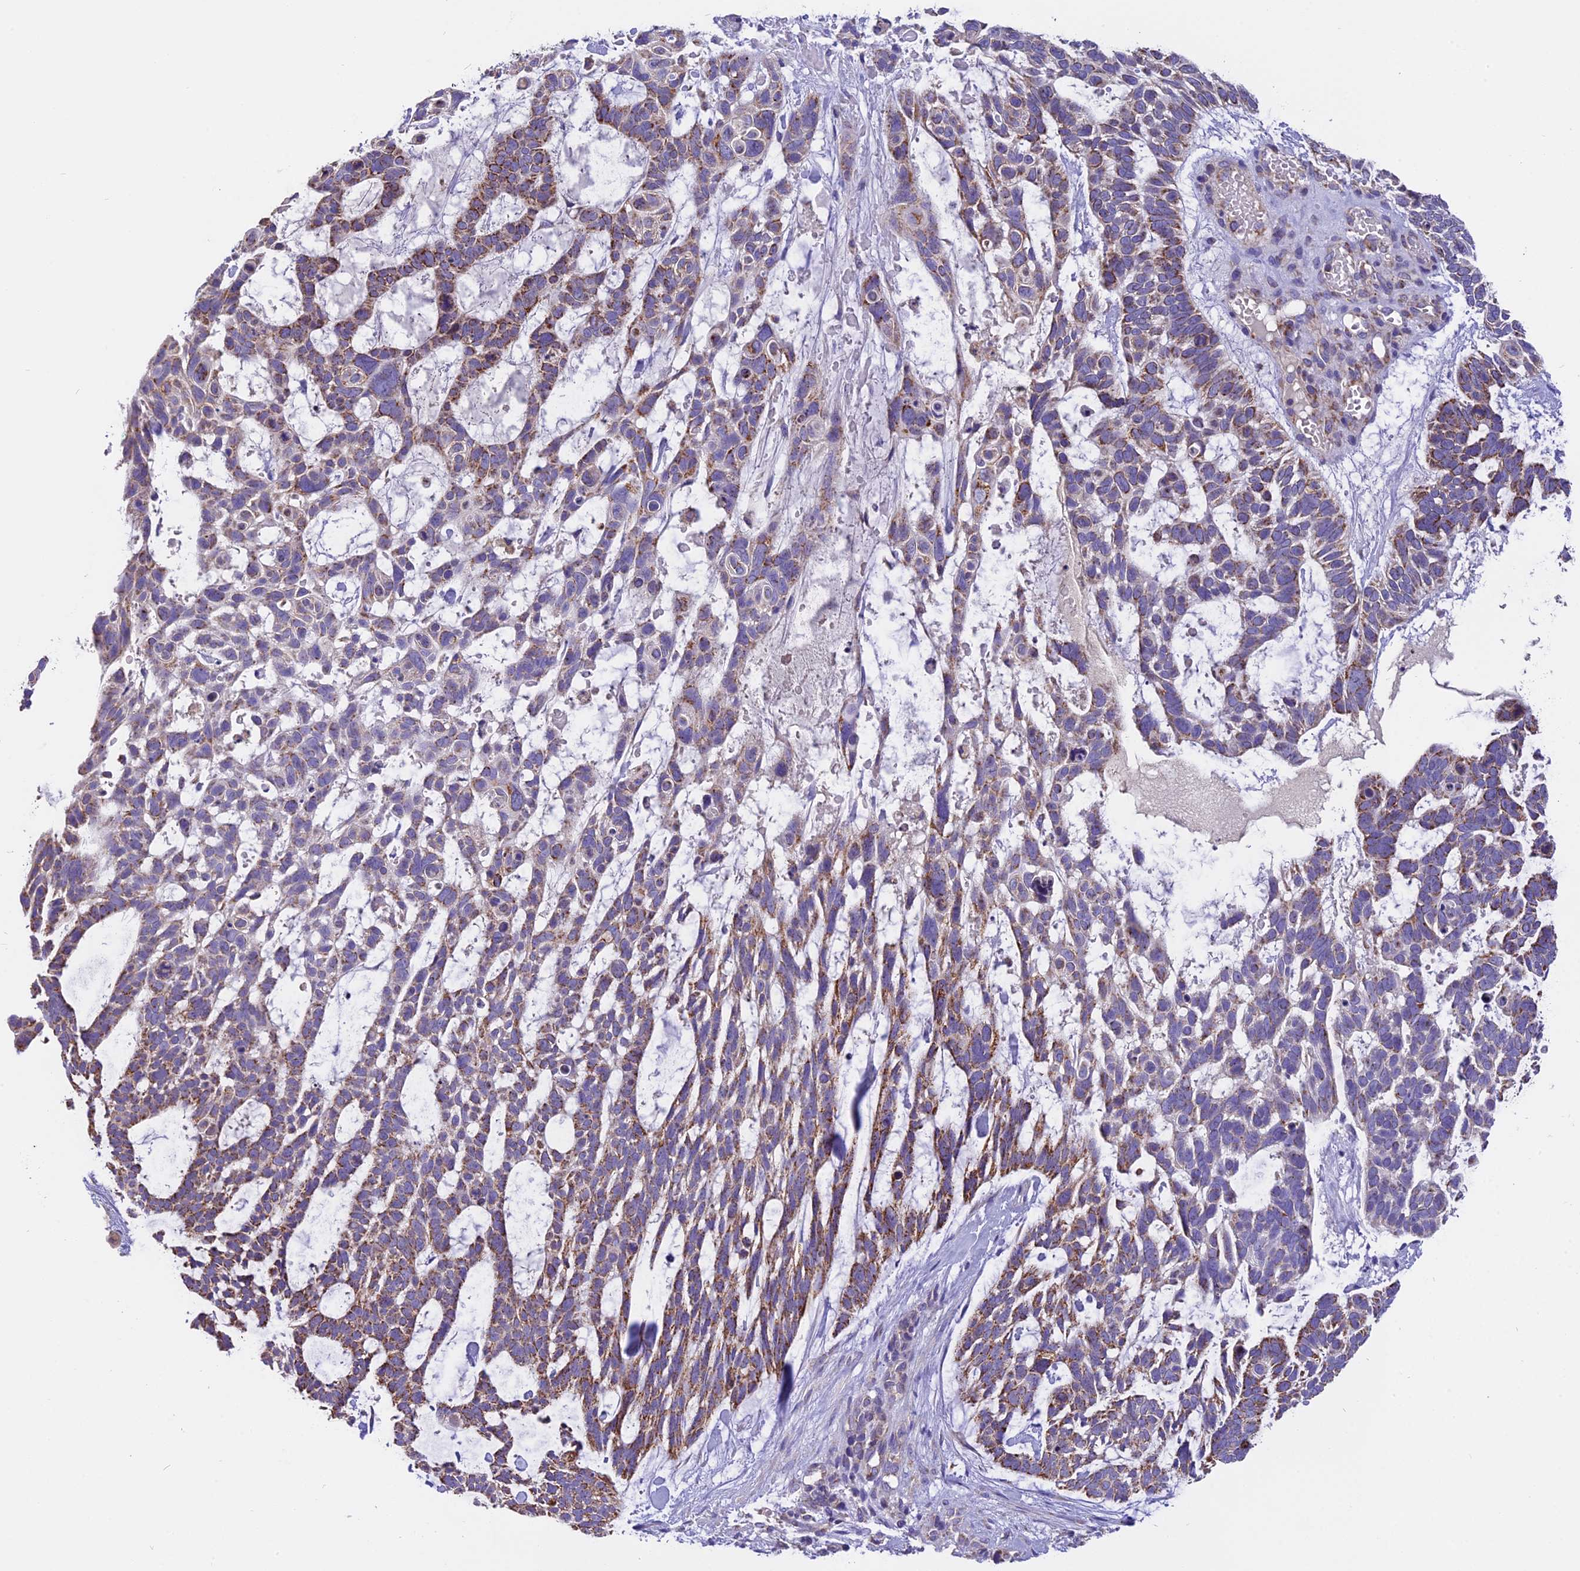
{"staining": {"intensity": "moderate", "quantity": ">75%", "location": "cytoplasmic/membranous"}, "tissue": "skin cancer", "cell_type": "Tumor cells", "image_type": "cancer", "snomed": [{"axis": "morphology", "description": "Basal cell carcinoma"}, {"axis": "topography", "description": "Skin"}], "caption": "Immunohistochemical staining of basal cell carcinoma (skin) shows medium levels of moderate cytoplasmic/membranous protein expression in about >75% of tumor cells.", "gene": "MGME1", "patient": {"sex": "male", "age": 88}}